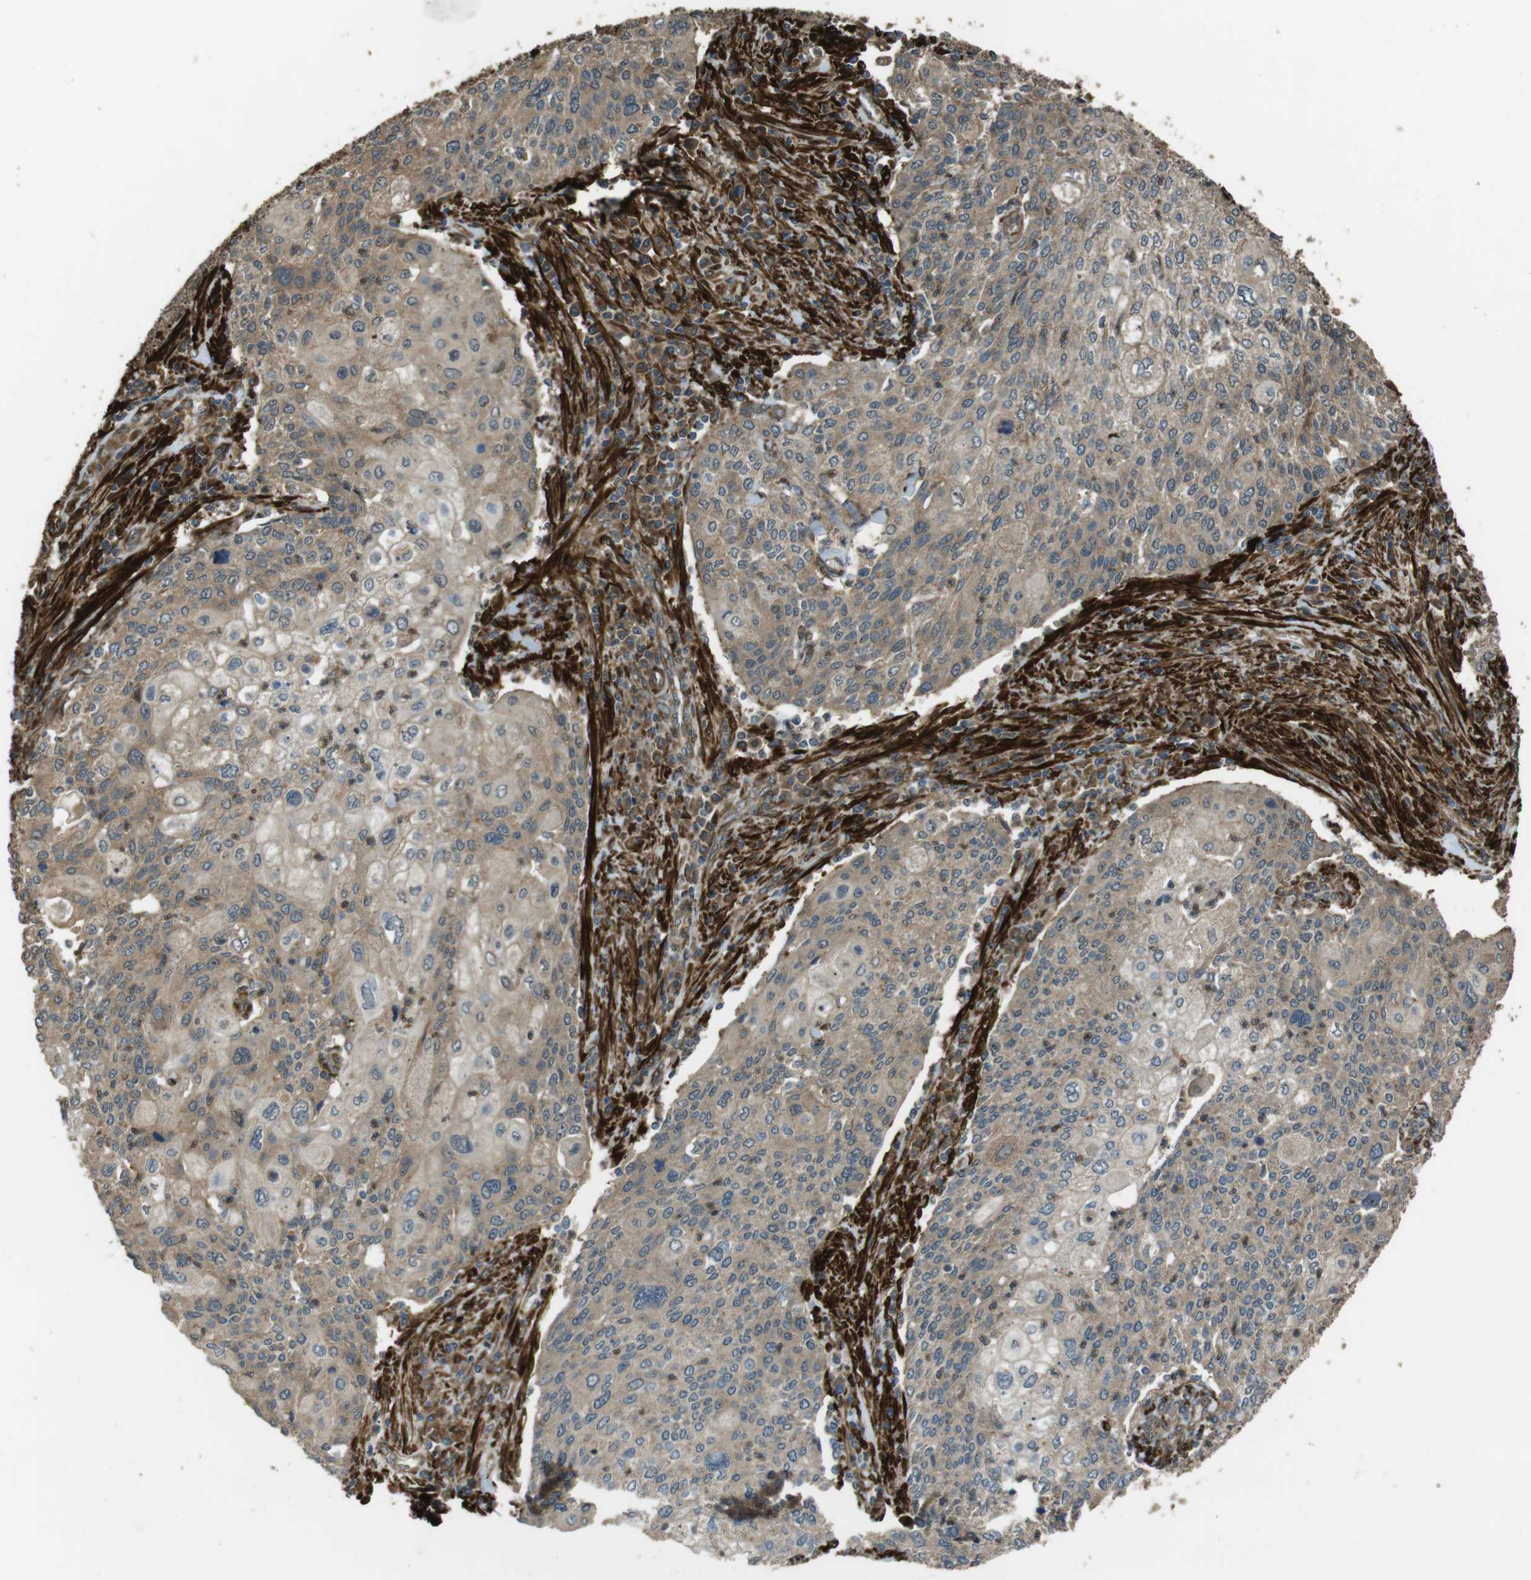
{"staining": {"intensity": "weak", "quantity": ">75%", "location": "cytoplasmic/membranous"}, "tissue": "cervical cancer", "cell_type": "Tumor cells", "image_type": "cancer", "snomed": [{"axis": "morphology", "description": "Squamous cell carcinoma, NOS"}, {"axis": "topography", "description": "Cervix"}], "caption": "Cervical cancer stained with a protein marker reveals weak staining in tumor cells.", "gene": "MSRB3", "patient": {"sex": "female", "age": 40}}